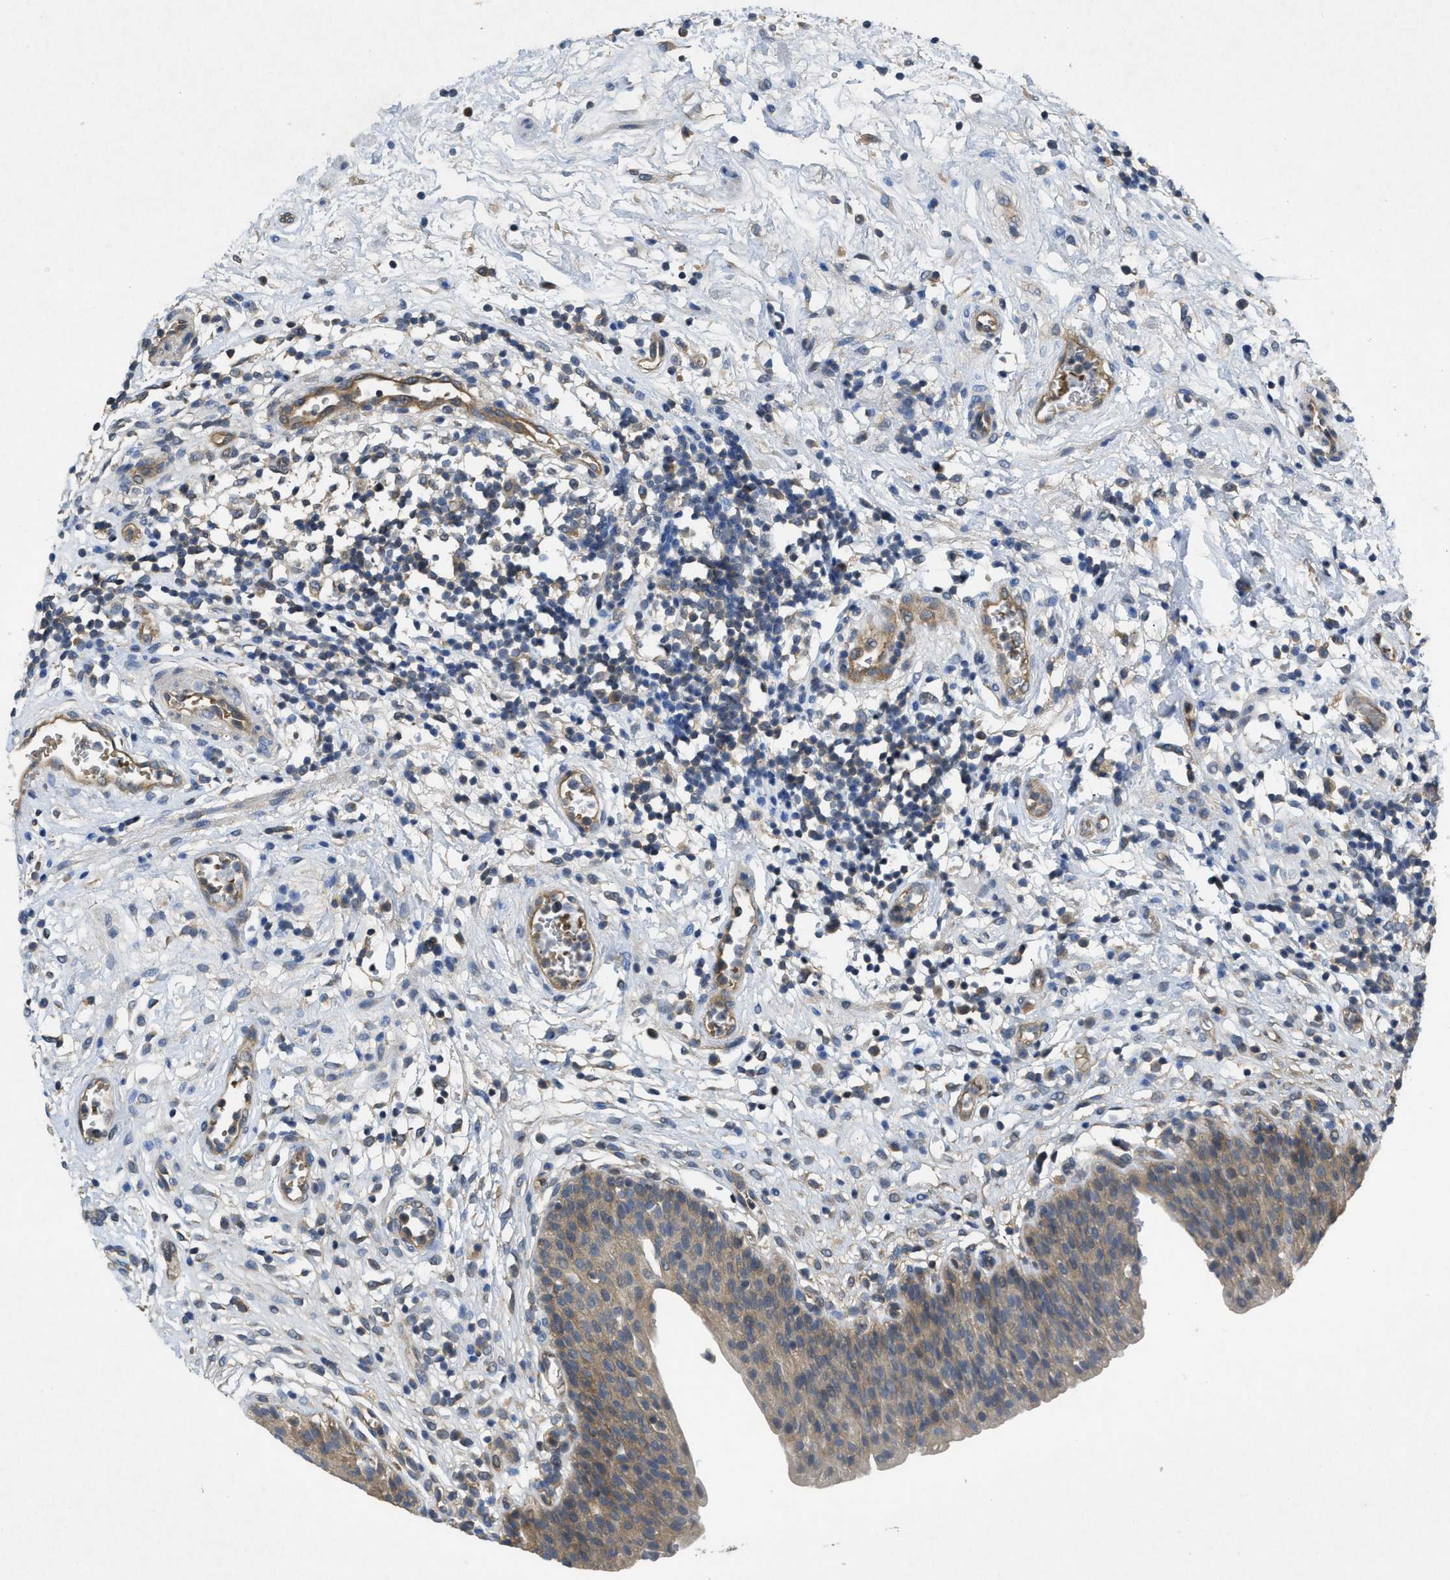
{"staining": {"intensity": "weak", "quantity": ">75%", "location": "cytoplasmic/membranous"}, "tissue": "urinary bladder", "cell_type": "Urothelial cells", "image_type": "normal", "snomed": [{"axis": "morphology", "description": "Normal tissue, NOS"}, {"axis": "topography", "description": "Urinary bladder"}], "caption": "Urothelial cells exhibit low levels of weak cytoplasmic/membranous positivity in approximately >75% of cells in unremarkable urinary bladder. The staining is performed using DAB (3,3'-diaminobenzidine) brown chromogen to label protein expression. The nuclei are counter-stained blue using hematoxylin.", "gene": "PPP3CA", "patient": {"sex": "male", "age": 37}}